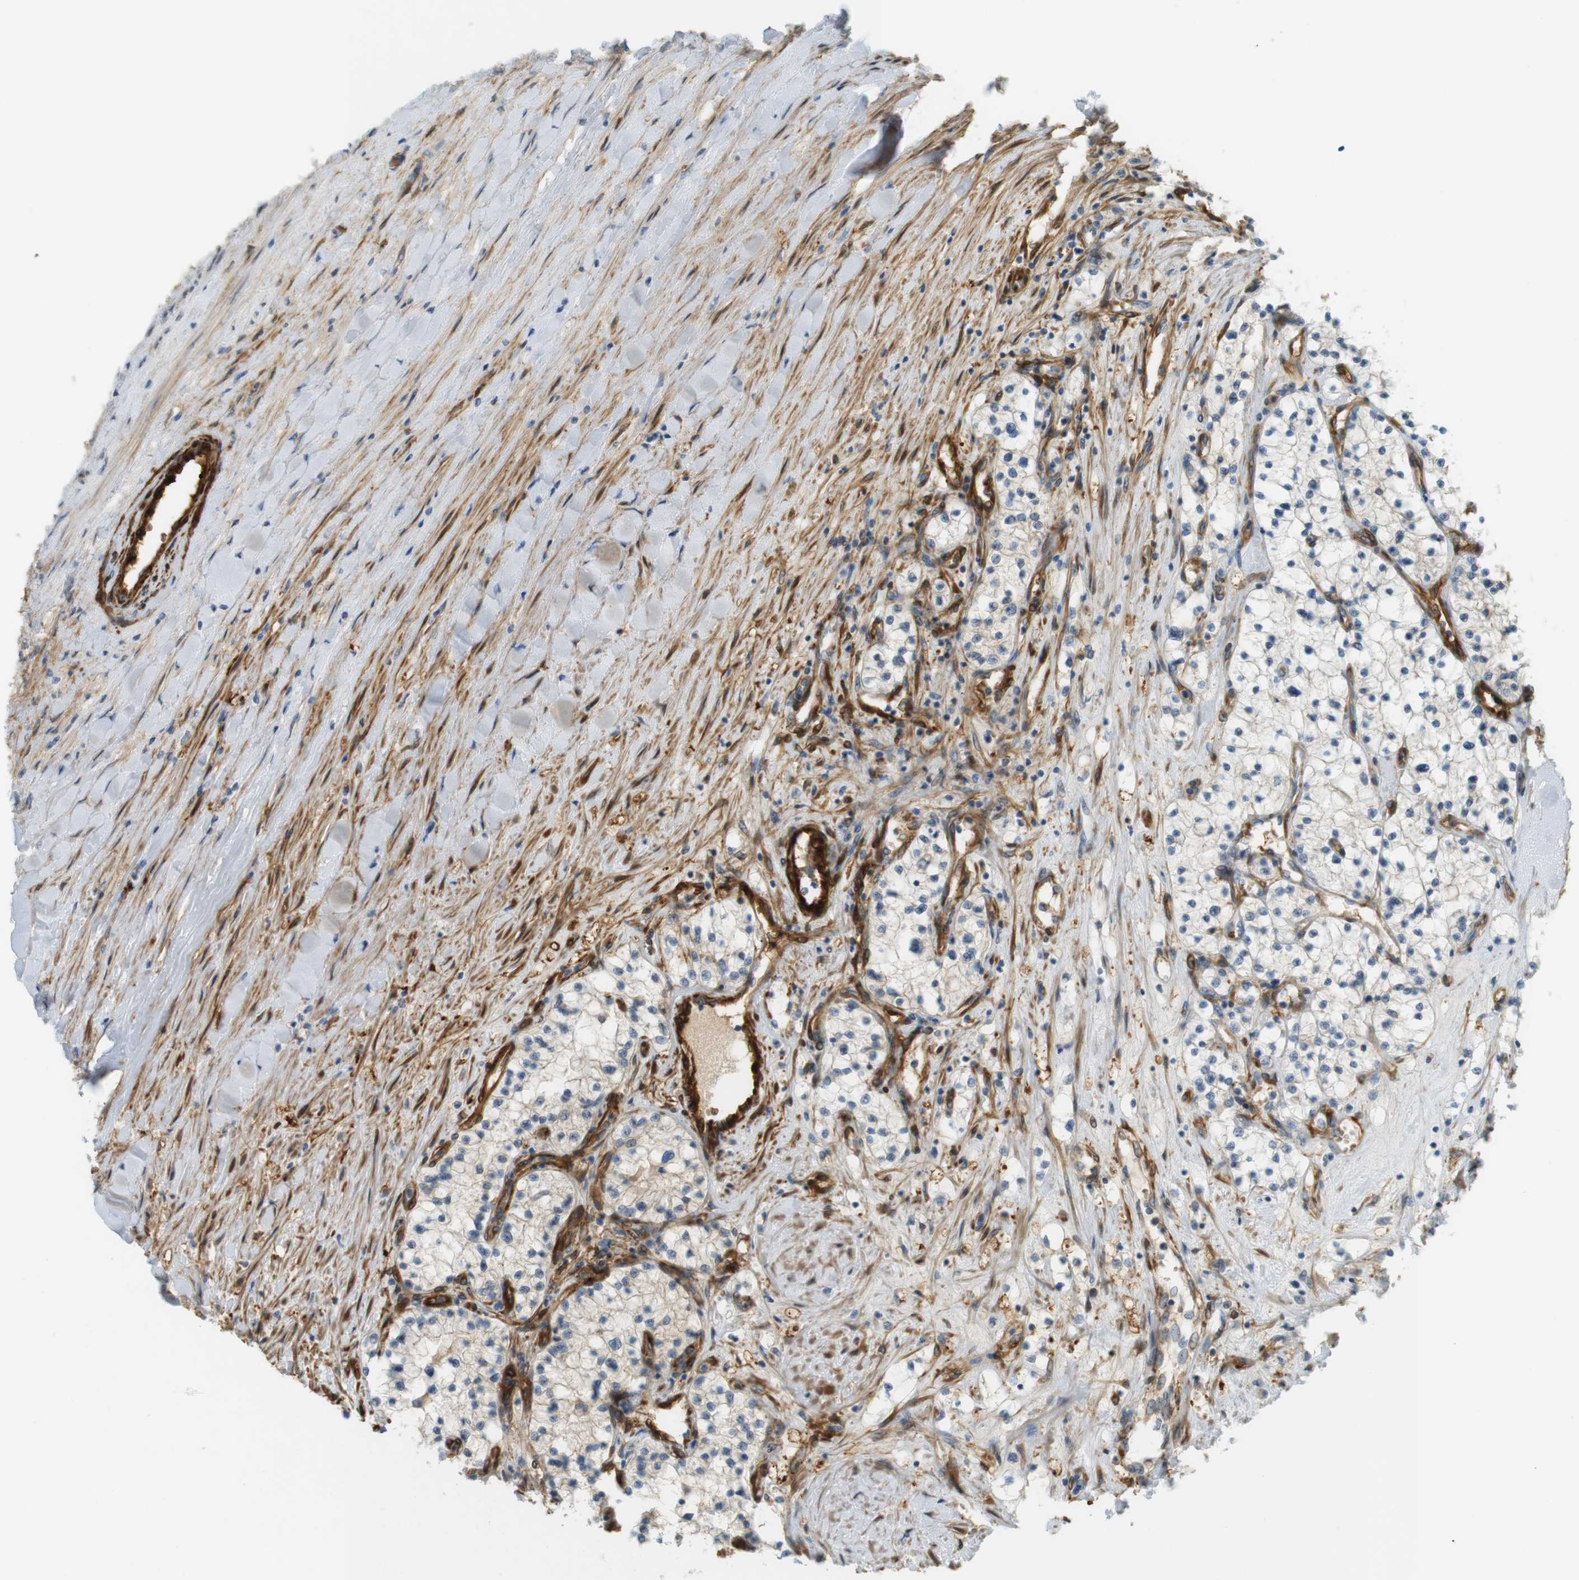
{"staining": {"intensity": "weak", "quantity": "<25%", "location": "cytoplasmic/membranous"}, "tissue": "renal cancer", "cell_type": "Tumor cells", "image_type": "cancer", "snomed": [{"axis": "morphology", "description": "Adenocarcinoma, NOS"}, {"axis": "topography", "description": "Kidney"}], "caption": "This is an immunohistochemistry micrograph of adenocarcinoma (renal). There is no positivity in tumor cells.", "gene": "PDE3A", "patient": {"sex": "male", "age": 68}}